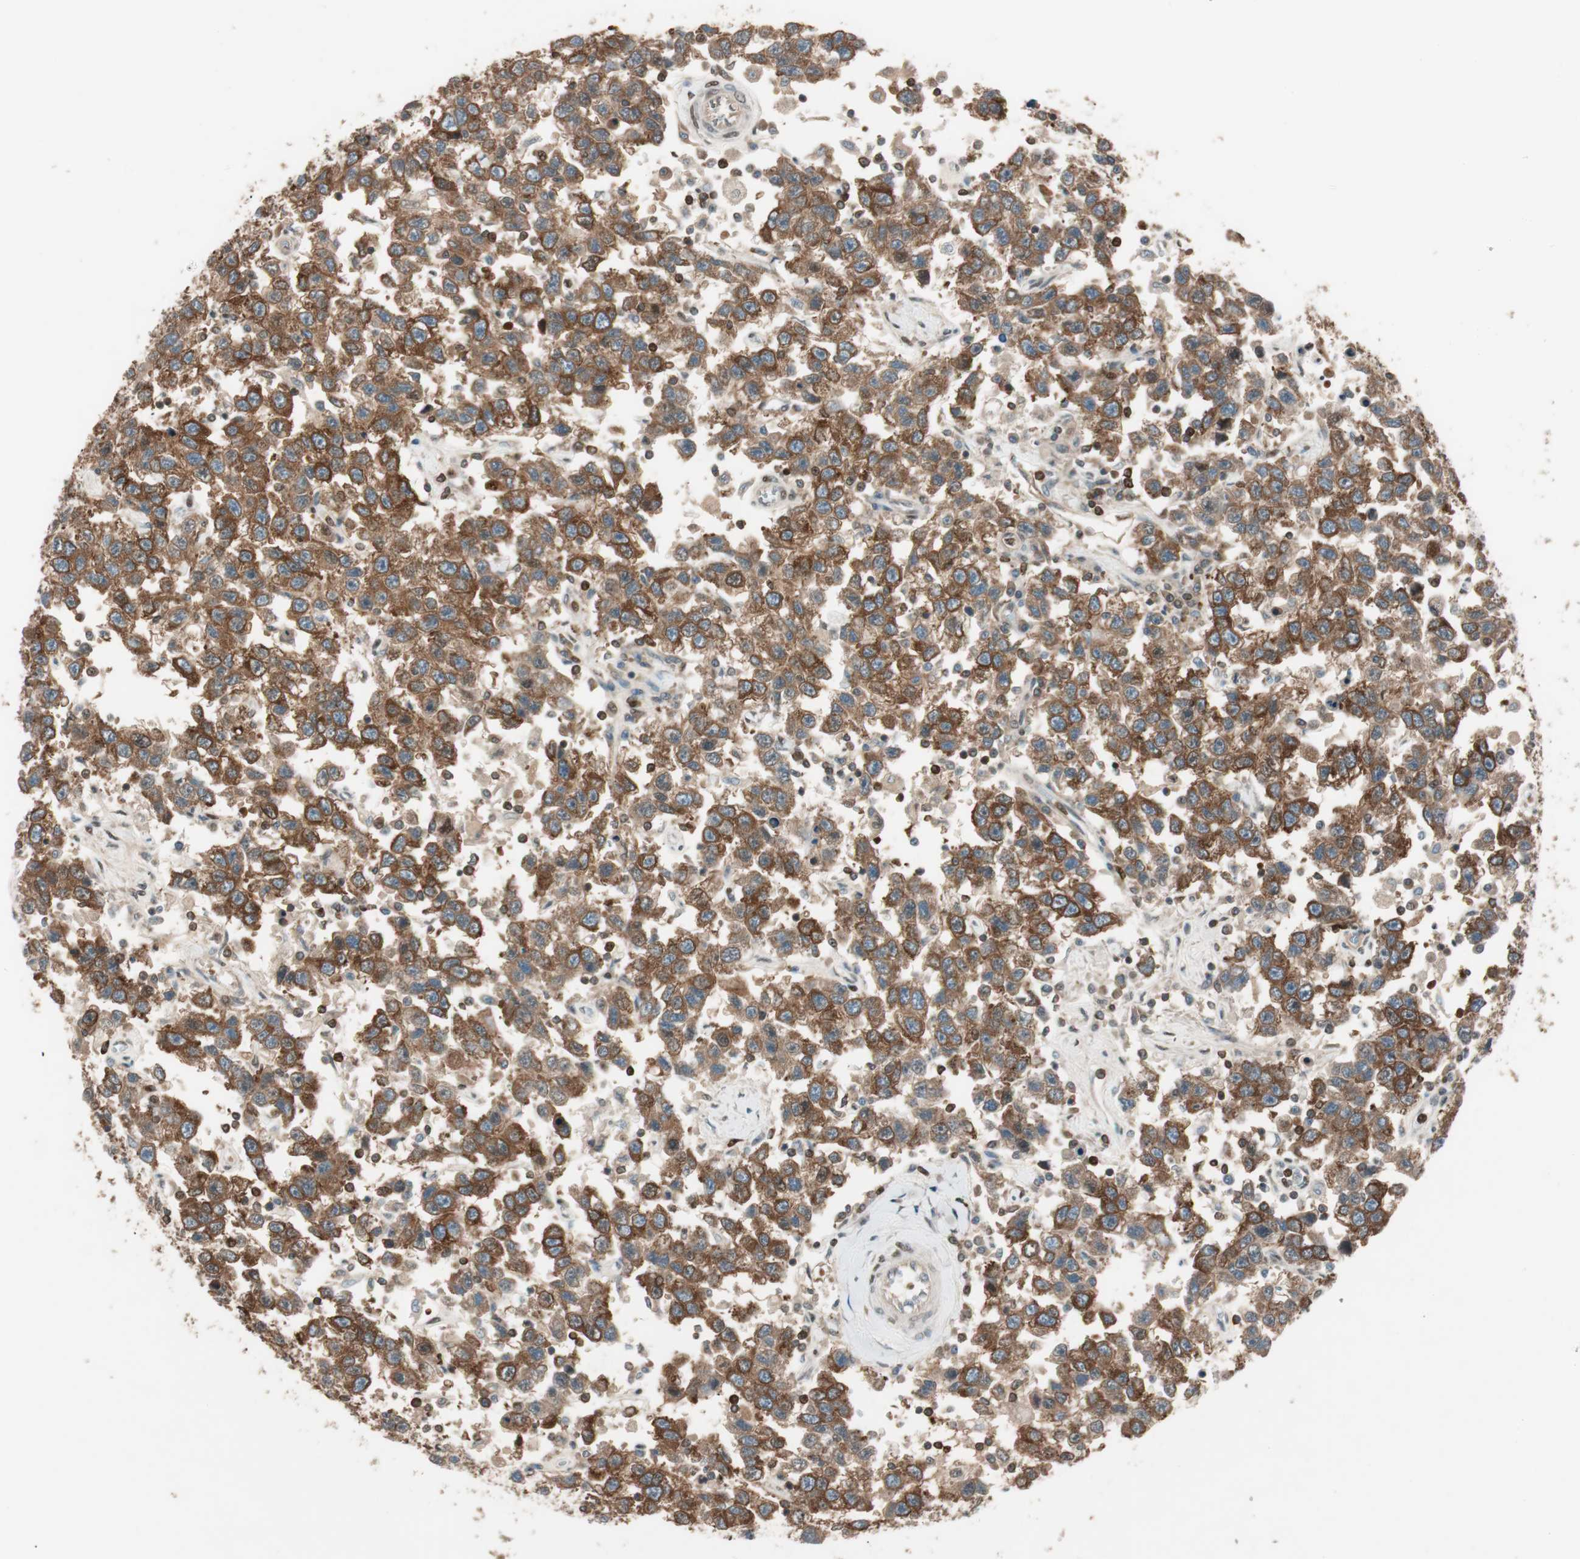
{"staining": {"intensity": "strong", "quantity": ">75%", "location": "cytoplasmic/membranous"}, "tissue": "testis cancer", "cell_type": "Tumor cells", "image_type": "cancer", "snomed": [{"axis": "morphology", "description": "Seminoma, NOS"}, {"axis": "topography", "description": "Testis"}], "caption": "Protein expression analysis of seminoma (testis) reveals strong cytoplasmic/membranous positivity in approximately >75% of tumor cells.", "gene": "BIN1", "patient": {"sex": "male", "age": 41}}